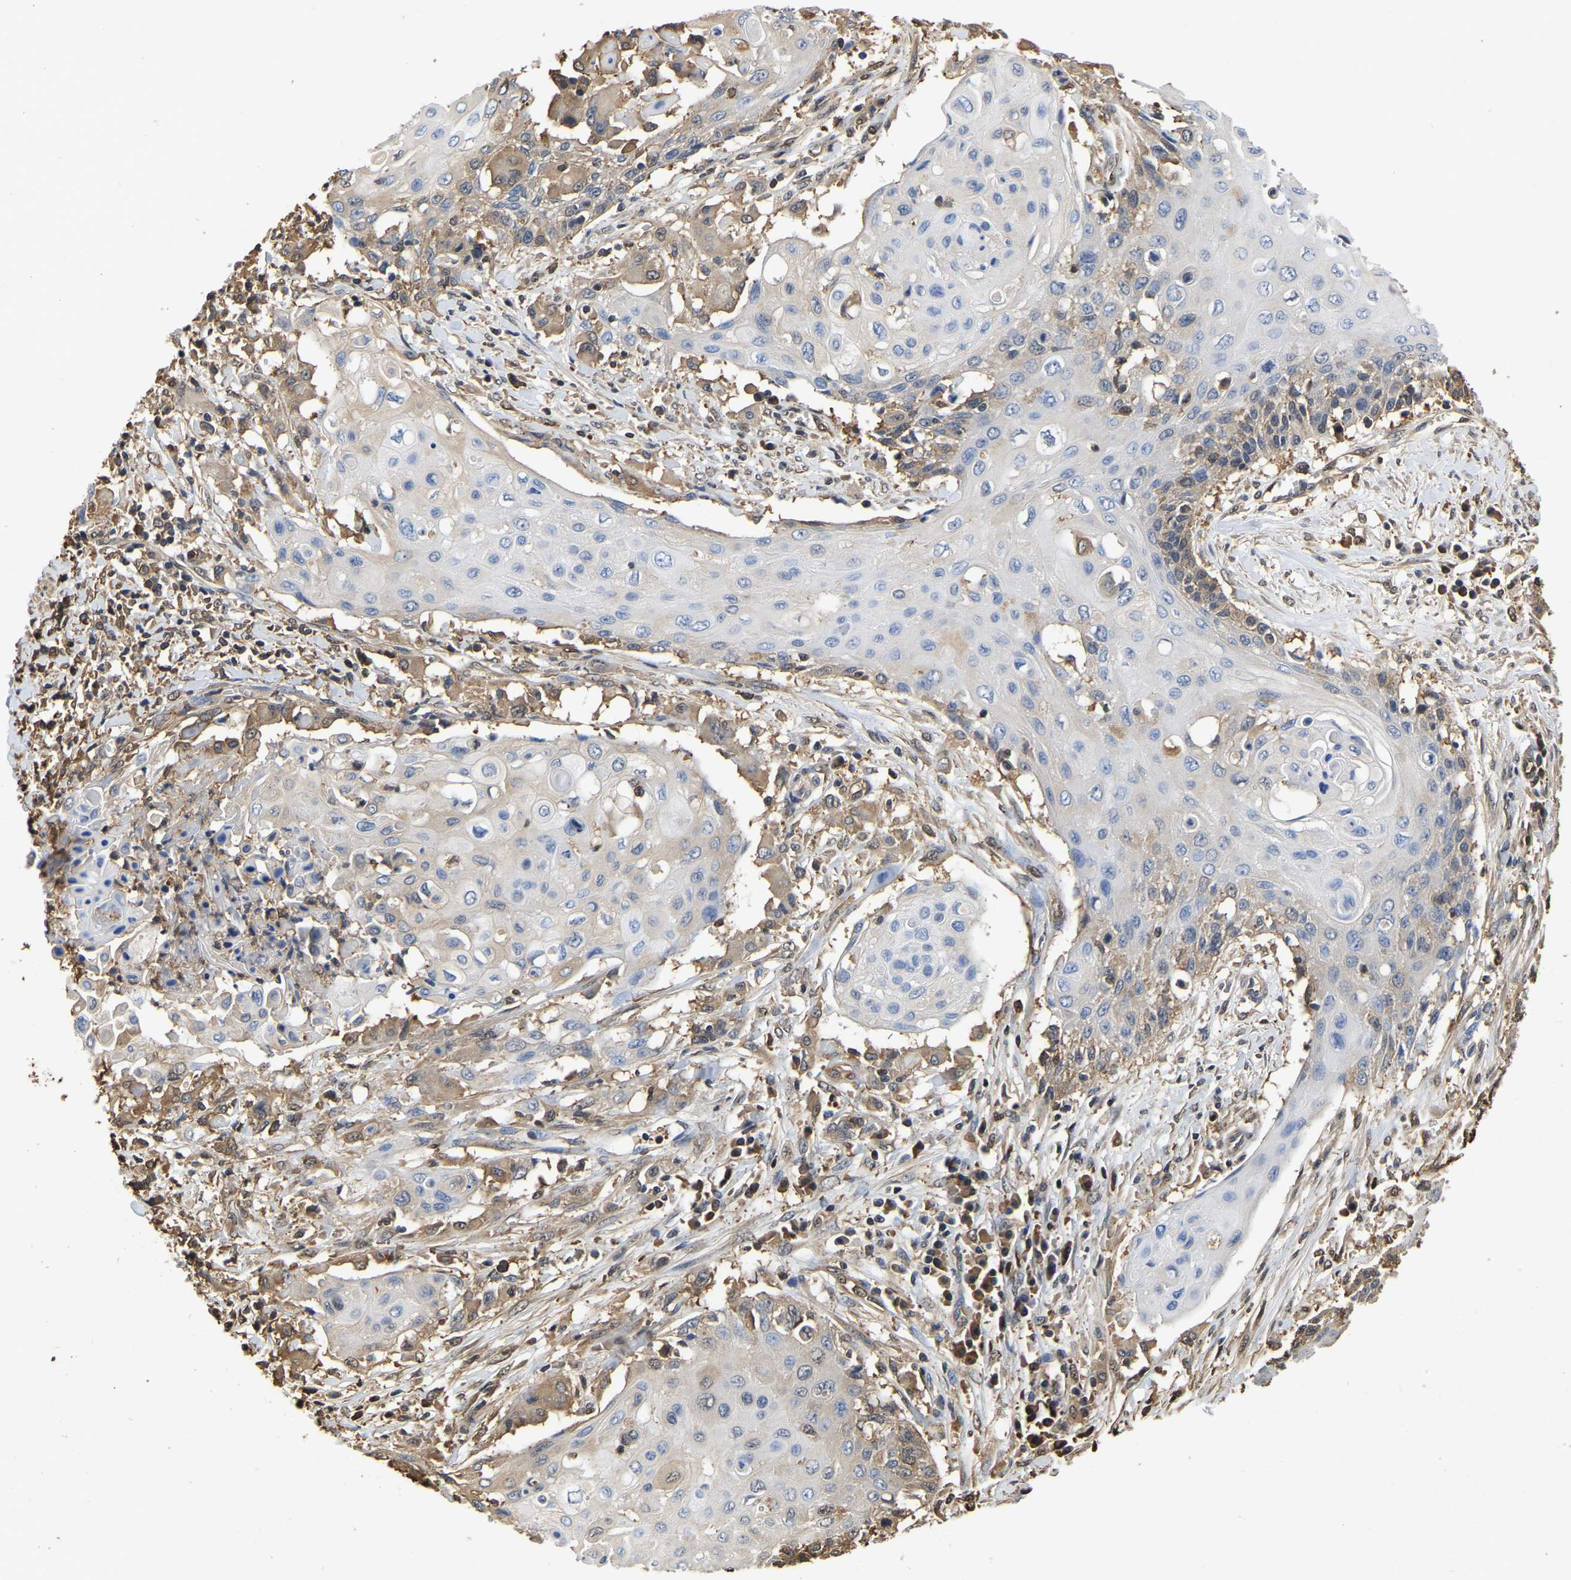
{"staining": {"intensity": "weak", "quantity": "25%-75%", "location": "cytoplasmic/membranous"}, "tissue": "cervical cancer", "cell_type": "Tumor cells", "image_type": "cancer", "snomed": [{"axis": "morphology", "description": "Squamous cell carcinoma, NOS"}, {"axis": "topography", "description": "Cervix"}], "caption": "A histopathology image showing weak cytoplasmic/membranous expression in approximately 25%-75% of tumor cells in cervical cancer (squamous cell carcinoma), as visualized by brown immunohistochemical staining.", "gene": "LDHB", "patient": {"sex": "female", "age": 39}}